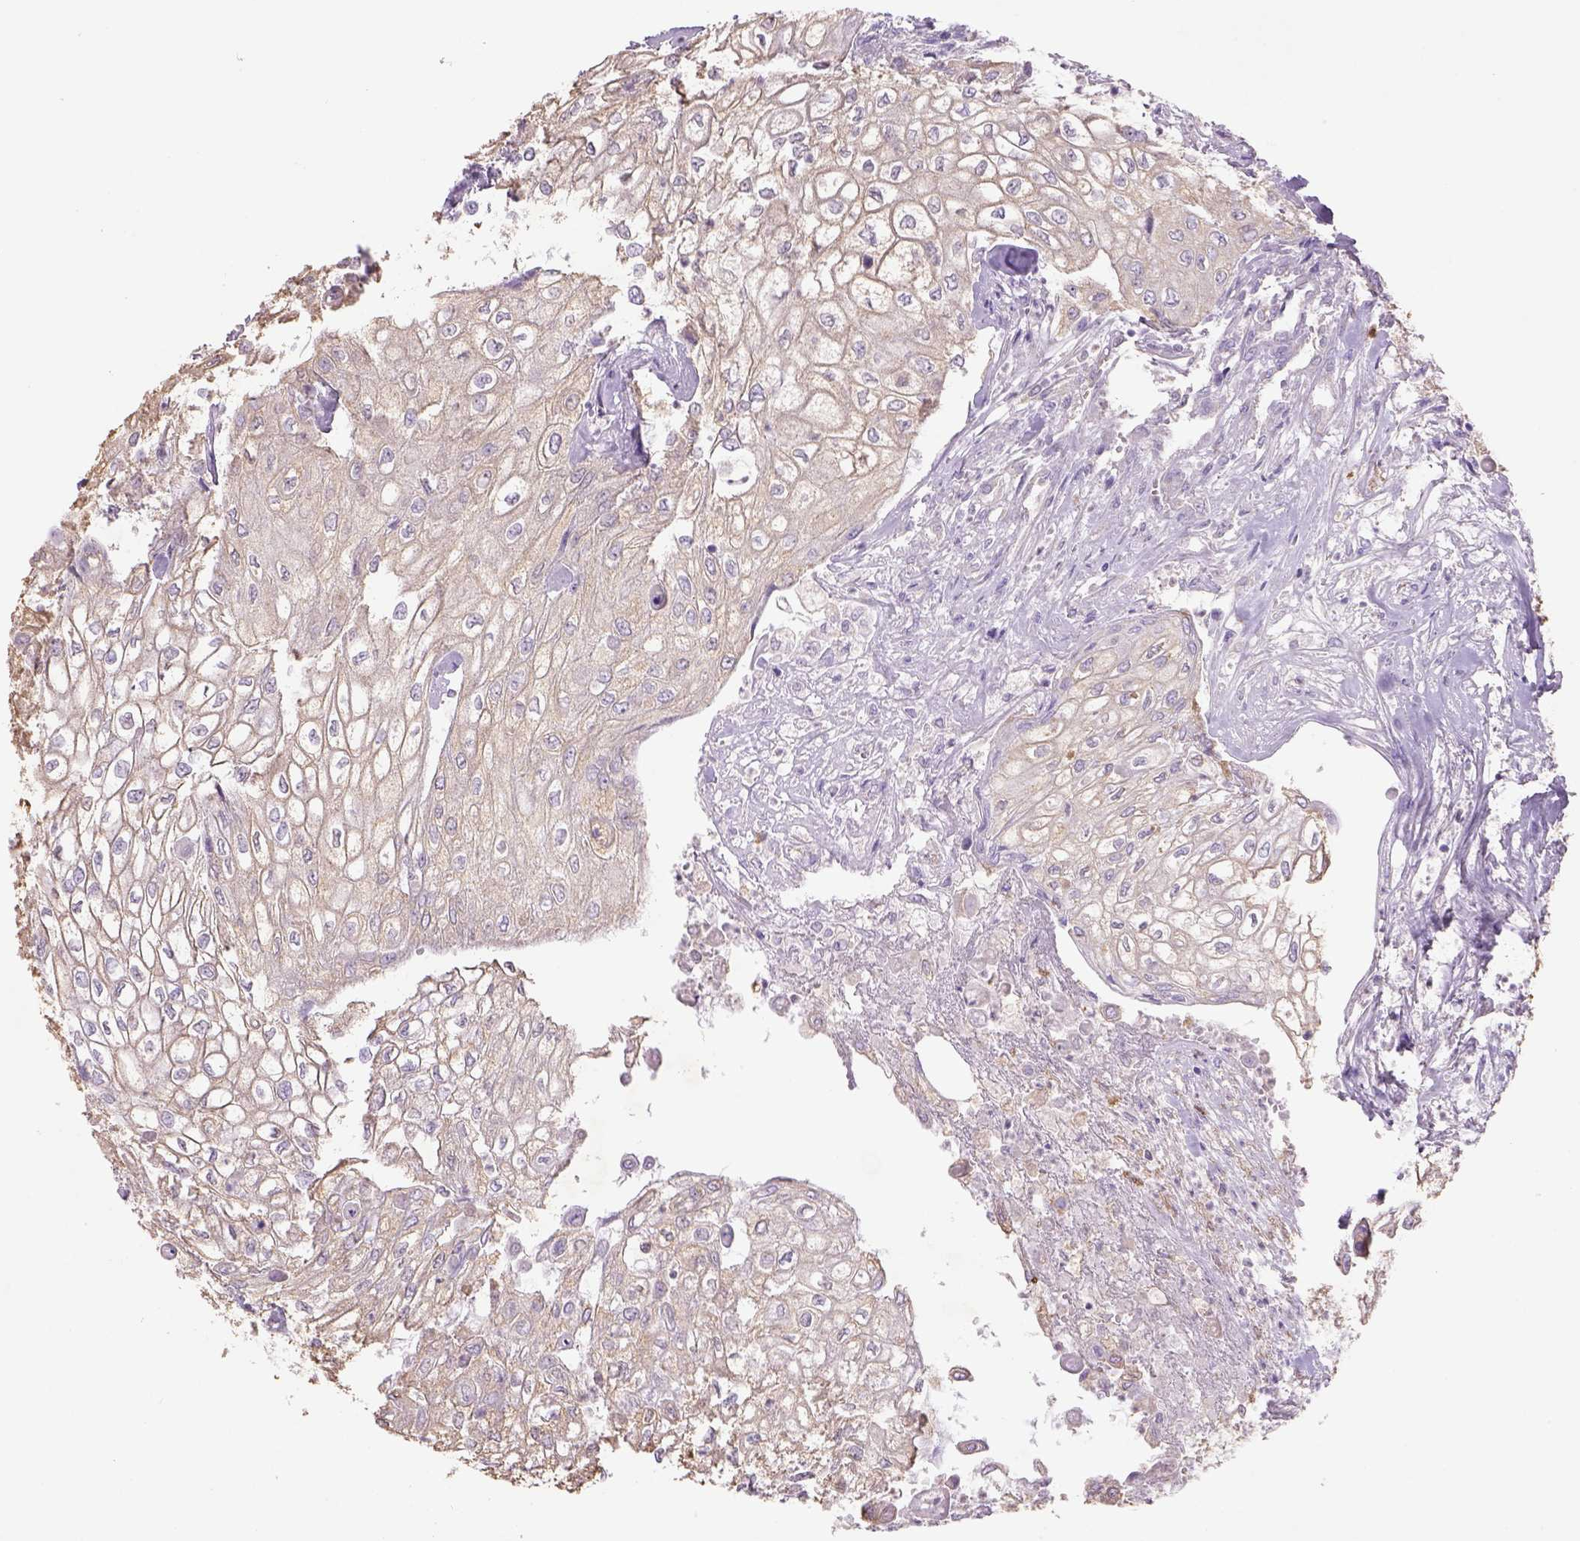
{"staining": {"intensity": "weak", "quantity": ">75%", "location": "cytoplasmic/membranous"}, "tissue": "urothelial cancer", "cell_type": "Tumor cells", "image_type": "cancer", "snomed": [{"axis": "morphology", "description": "Urothelial carcinoma, High grade"}, {"axis": "topography", "description": "Urinary bladder"}], "caption": "A high-resolution histopathology image shows immunohistochemistry (IHC) staining of urothelial cancer, which exhibits weak cytoplasmic/membranous staining in approximately >75% of tumor cells.", "gene": "NAALAD2", "patient": {"sex": "male", "age": 62}}